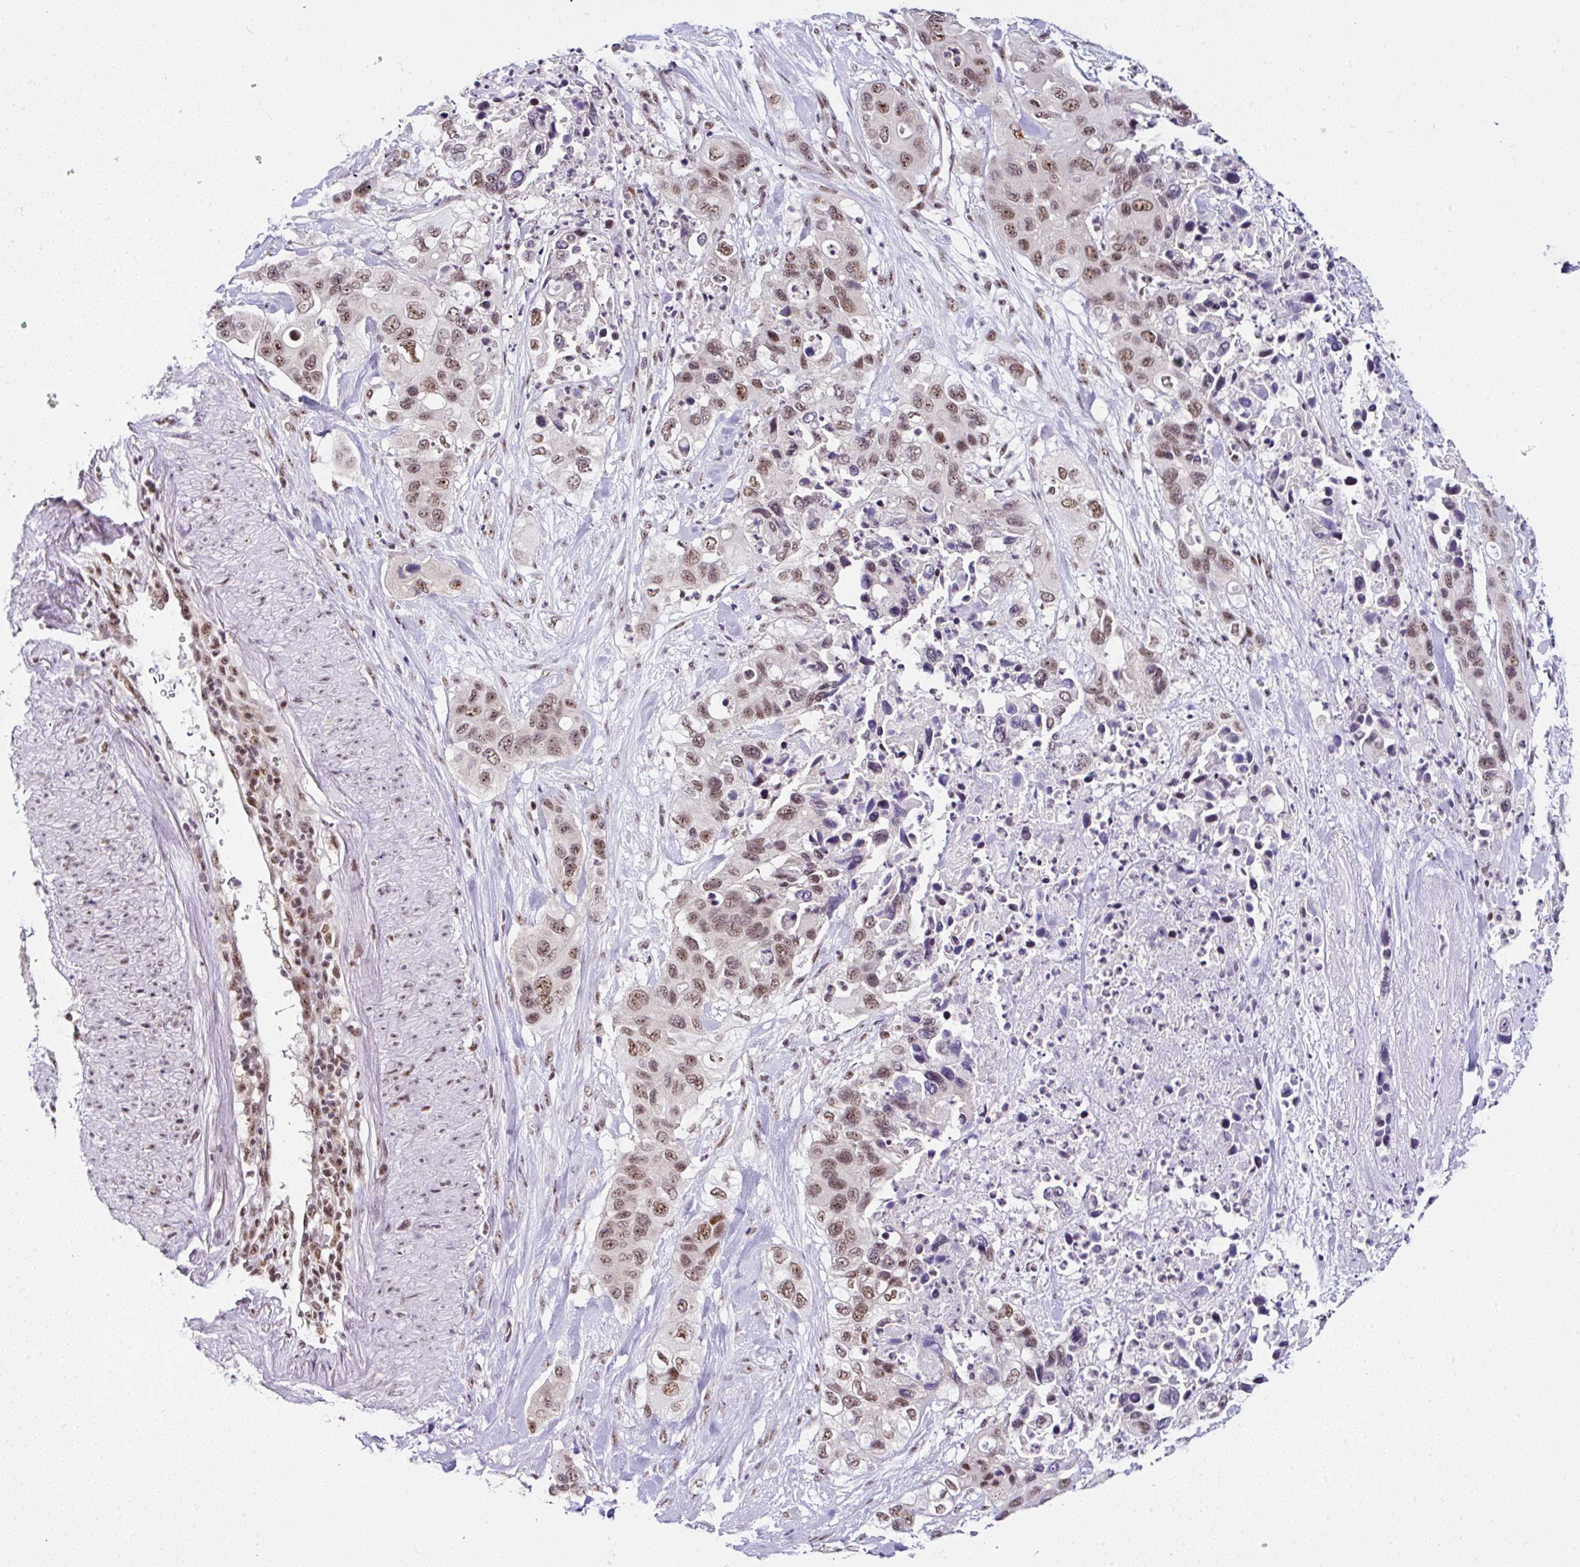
{"staining": {"intensity": "moderate", "quantity": ">75%", "location": "nuclear"}, "tissue": "pancreatic cancer", "cell_type": "Tumor cells", "image_type": "cancer", "snomed": [{"axis": "morphology", "description": "Adenocarcinoma, NOS"}, {"axis": "topography", "description": "Pancreas"}], "caption": "Immunohistochemistry micrograph of human adenocarcinoma (pancreatic) stained for a protein (brown), which reveals medium levels of moderate nuclear staining in about >75% of tumor cells.", "gene": "PTPN2", "patient": {"sex": "female", "age": 71}}